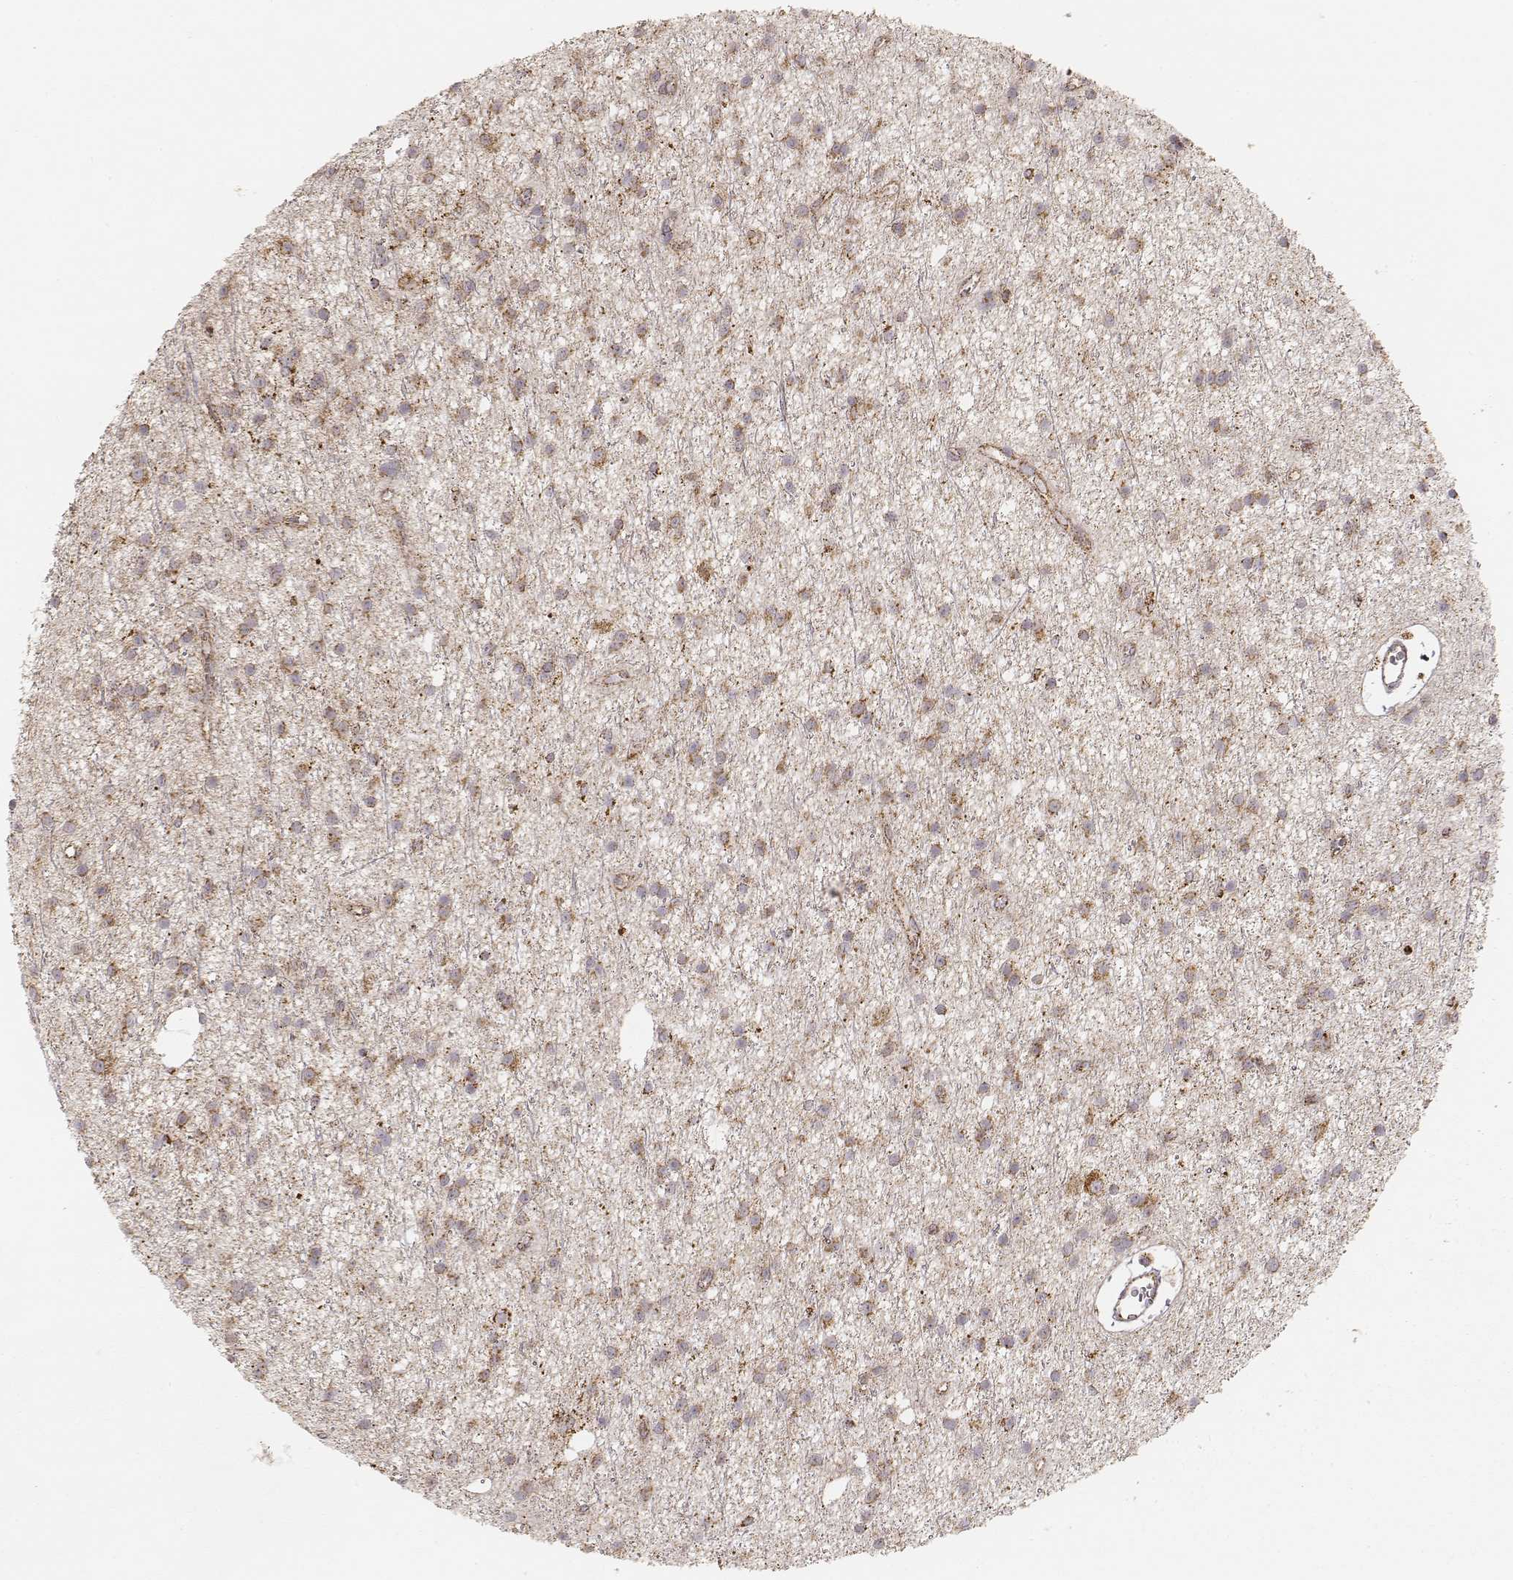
{"staining": {"intensity": "moderate", "quantity": ">75%", "location": "cytoplasmic/membranous"}, "tissue": "glioma", "cell_type": "Tumor cells", "image_type": "cancer", "snomed": [{"axis": "morphology", "description": "Glioma, malignant, Low grade"}, {"axis": "topography", "description": "Brain"}], "caption": "This micrograph demonstrates glioma stained with immunohistochemistry to label a protein in brown. The cytoplasmic/membranous of tumor cells show moderate positivity for the protein. Nuclei are counter-stained blue.", "gene": "CS", "patient": {"sex": "male", "age": 27}}